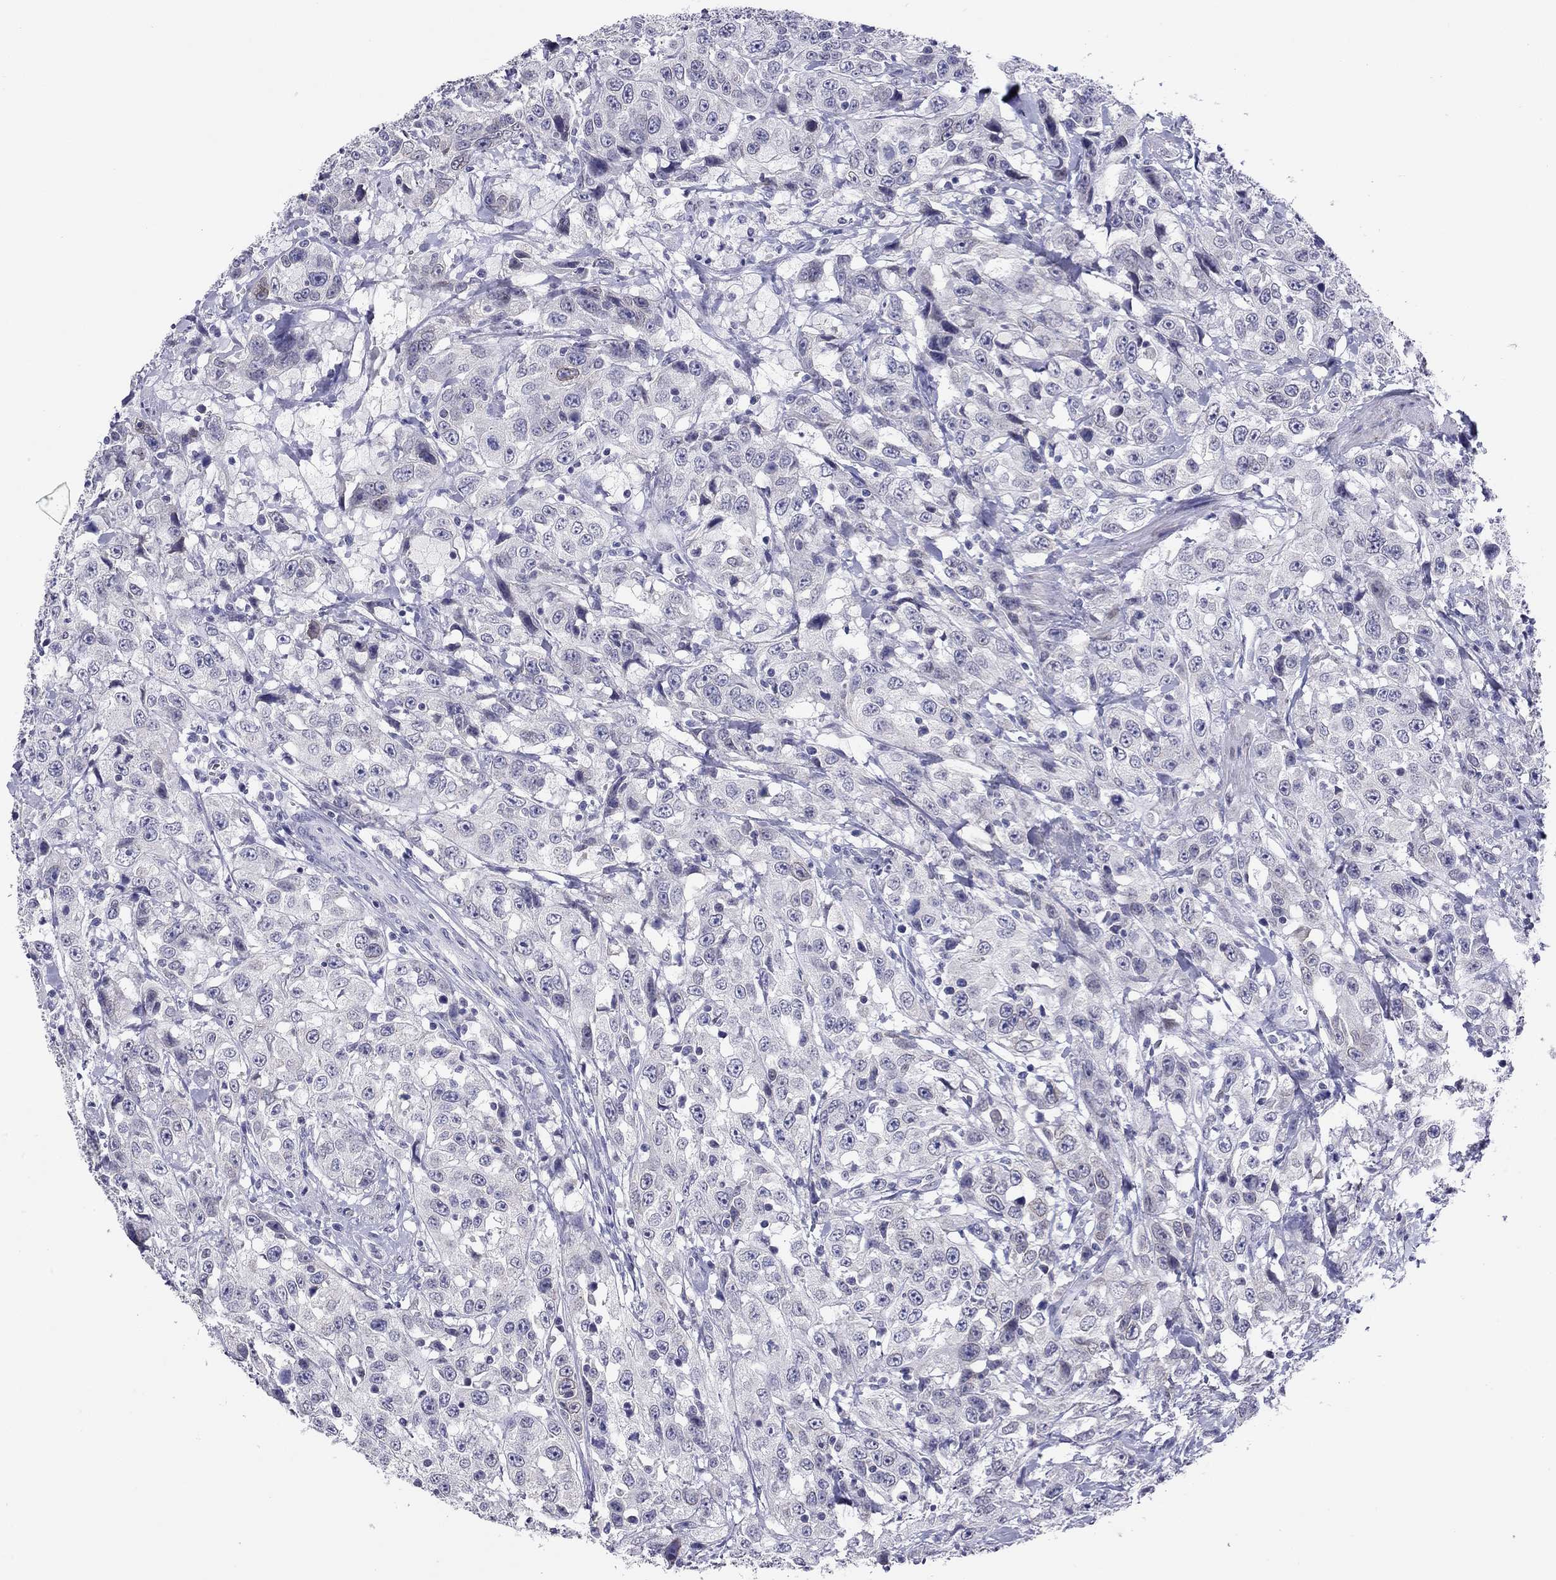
{"staining": {"intensity": "weak", "quantity": "<25%", "location": "cytoplasmic/membranous"}, "tissue": "urothelial cancer", "cell_type": "Tumor cells", "image_type": "cancer", "snomed": [{"axis": "morphology", "description": "Urothelial carcinoma, NOS"}, {"axis": "morphology", "description": "Urothelial carcinoma, High grade"}, {"axis": "topography", "description": "Urinary bladder"}], "caption": "Immunohistochemical staining of urothelial cancer demonstrates no significant staining in tumor cells.", "gene": "ARMC12", "patient": {"sex": "female", "age": 73}}